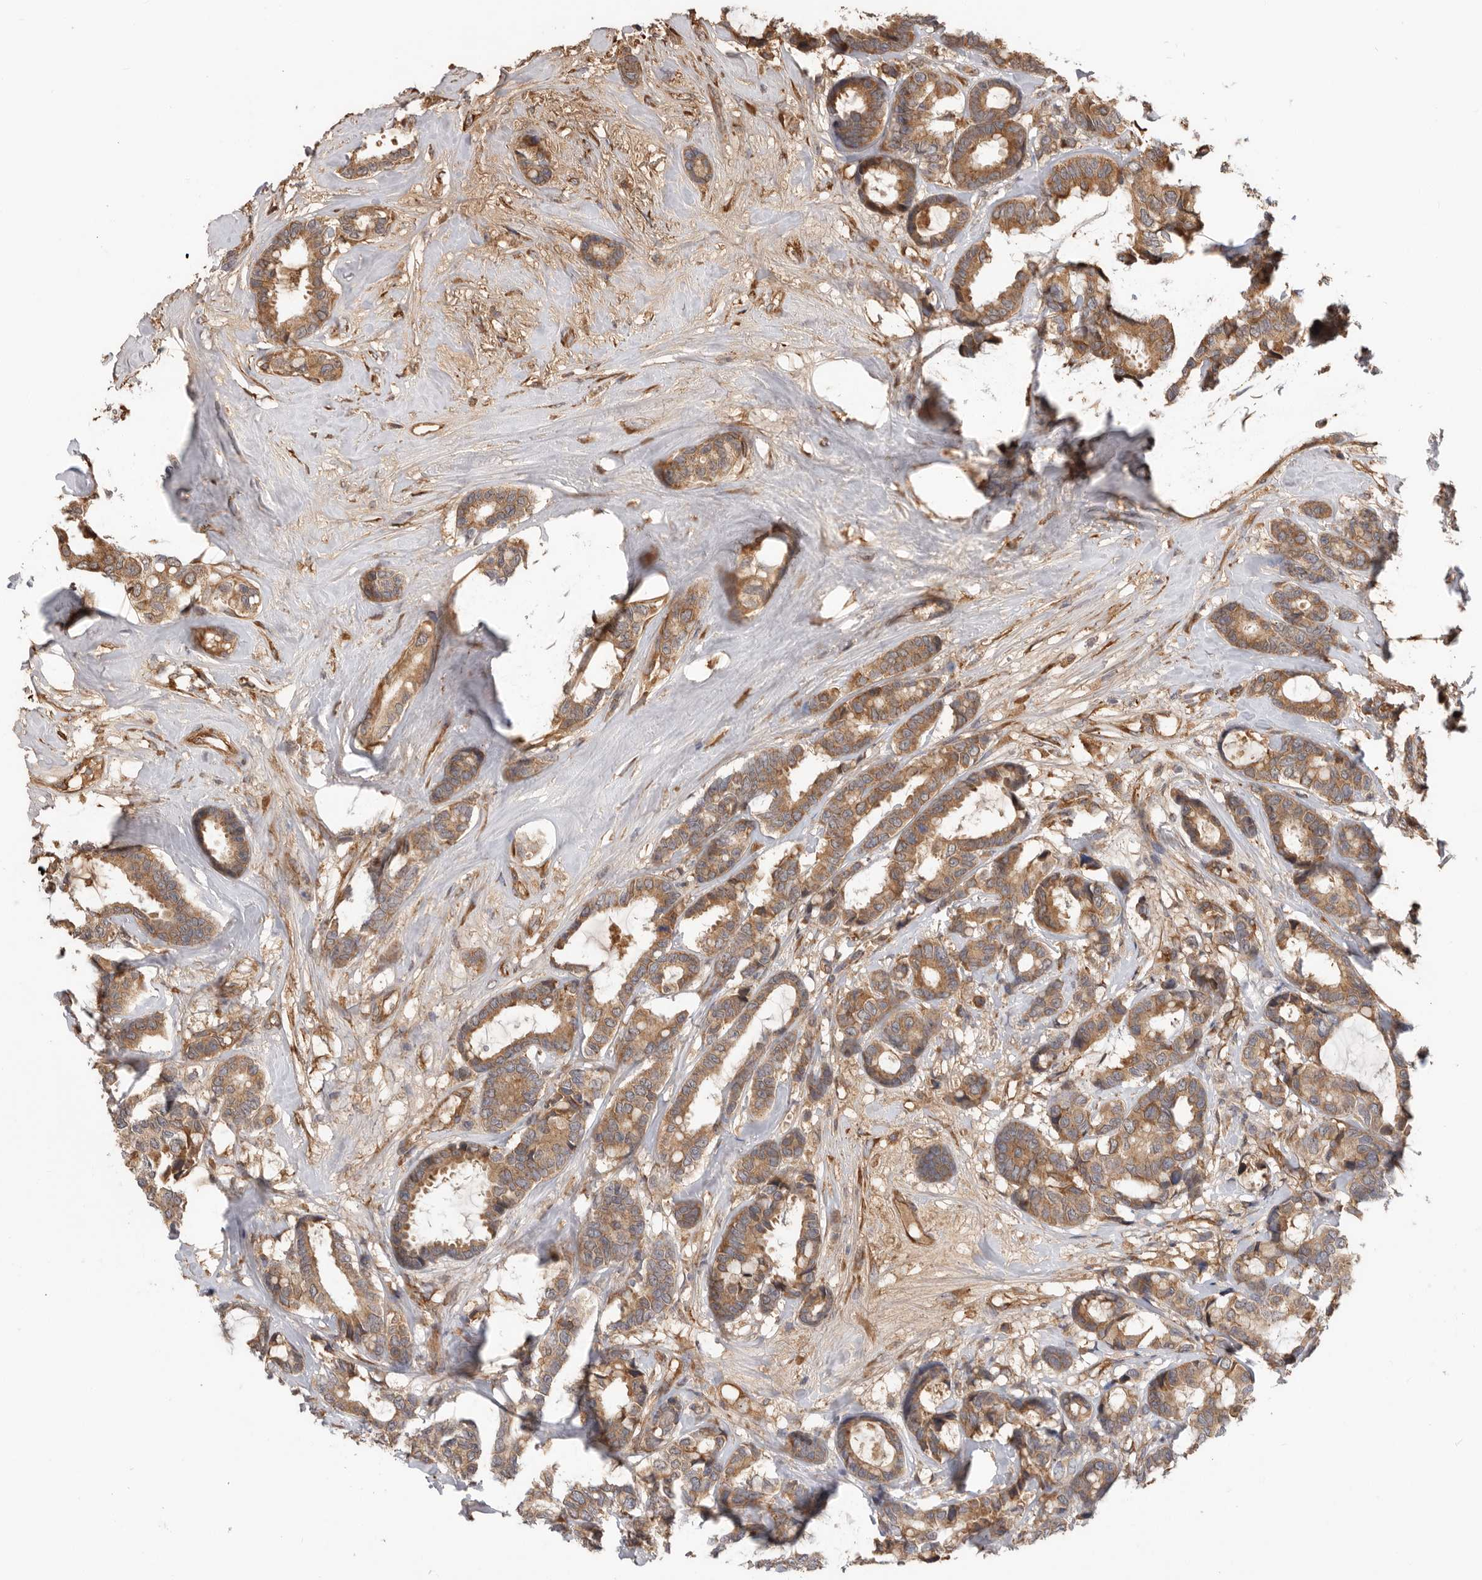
{"staining": {"intensity": "moderate", "quantity": ">75%", "location": "cytoplasmic/membranous"}, "tissue": "breast cancer", "cell_type": "Tumor cells", "image_type": "cancer", "snomed": [{"axis": "morphology", "description": "Duct carcinoma"}, {"axis": "topography", "description": "Breast"}], "caption": "About >75% of tumor cells in invasive ductal carcinoma (breast) reveal moderate cytoplasmic/membranous protein expression as visualized by brown immunohistochemical staining.", "gene": "CDC42BPB", "patient": {"sex": "female", "age": 87}}